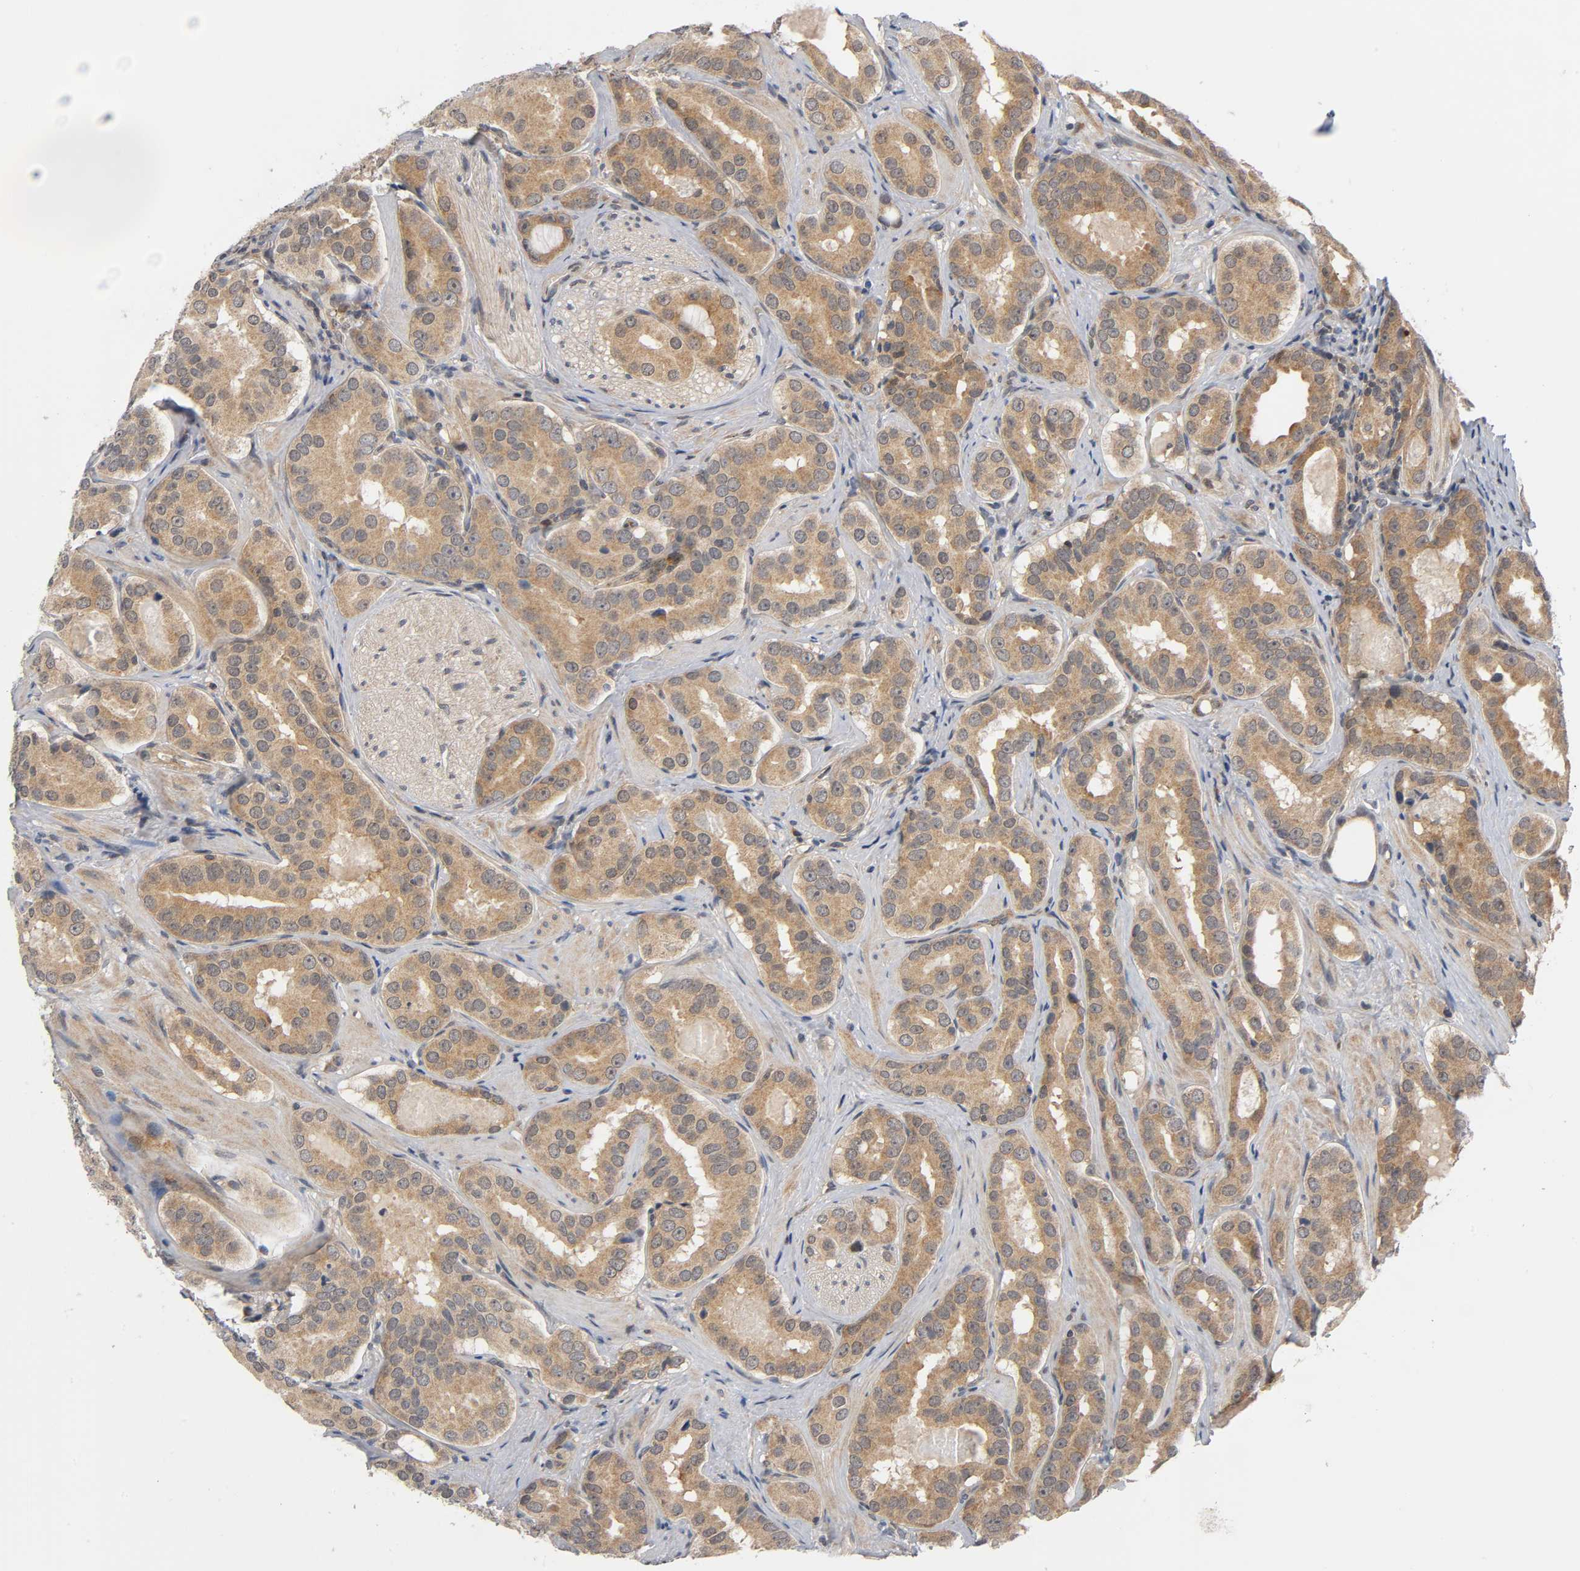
{"staining": {"intensity": "moderate", "quantity": ">75%", "location": "cytoplasmic/membranous"}, "tissue": "prostate cancer", "cell_type": "Tumor cells", "image_type": "cancer", "snomed": [{"axis": "morphology", "description": "Adenocarcinoma, Low grade"}, {"axis": "topography", "description": "Prostate"}], "caption": "About >75% of tumor cells in human prostate cancer display moderate cytoplasmic/membranous protein positivity as visualized by brown immunohistochemical staining.", "gene": "MAPK8", "patient": {"sex": "male", "age": 59}}